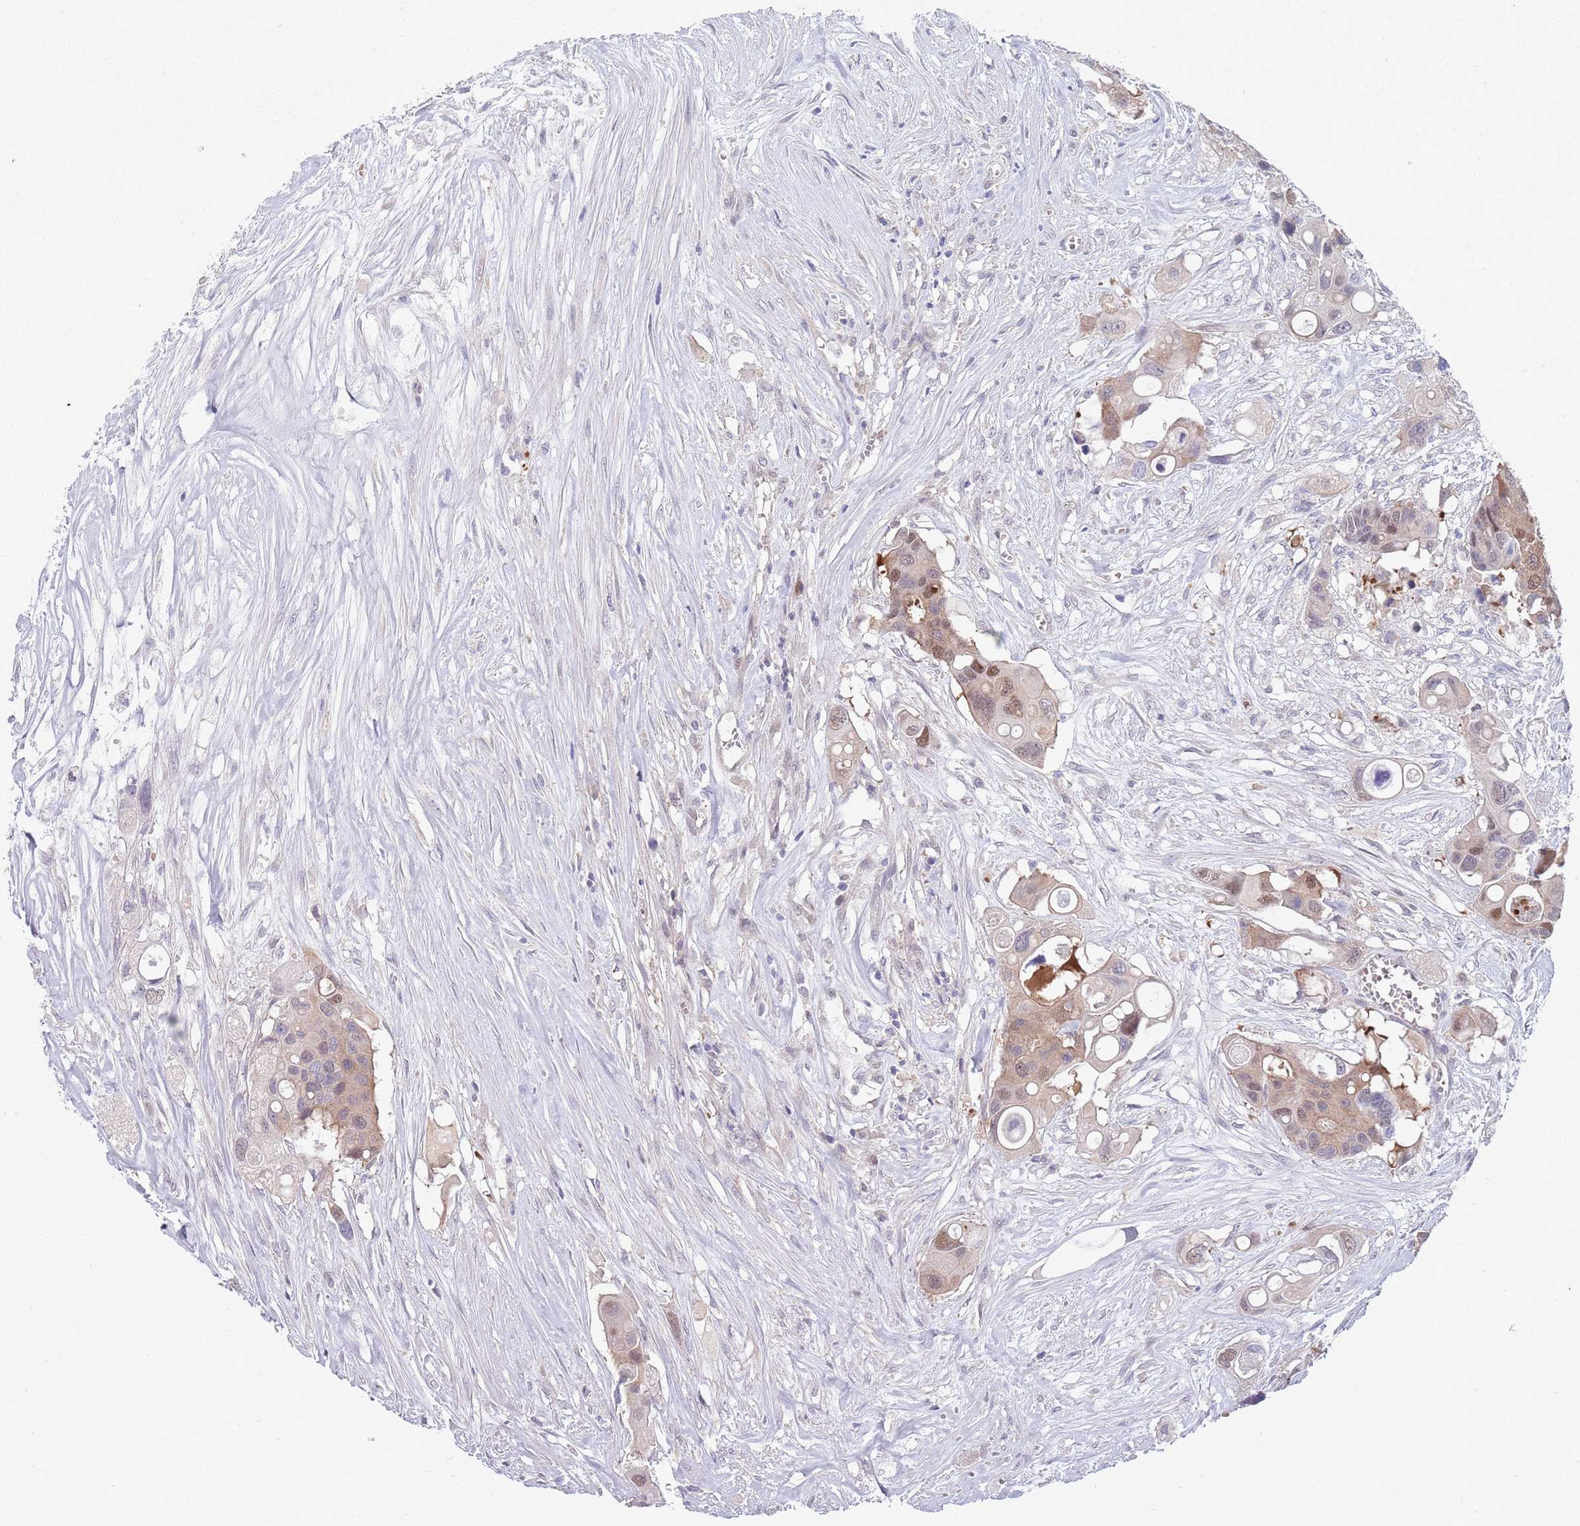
{"staining": {"intensity": "weak", "quantity": ">75%", "location": "cytoplasmic/membranous,nuclear"}, "tissue": "colorectal cancer", "cell_type": "Tumor cells", "image_type": "cancer", "snomed": [{"axis": "morphology", "description": "Adenocarcinoma, NOS"}, {"axis": "topography", "description": "Colon"}], "caption": "A brown stain shows weak cytoplasmic/membranous and nuclear positivity of a protein in adenocarcinoma (colorectal) tumor cells.", "gene": "CLNS1A", "patient": {"sex": "male", "age": 77}}